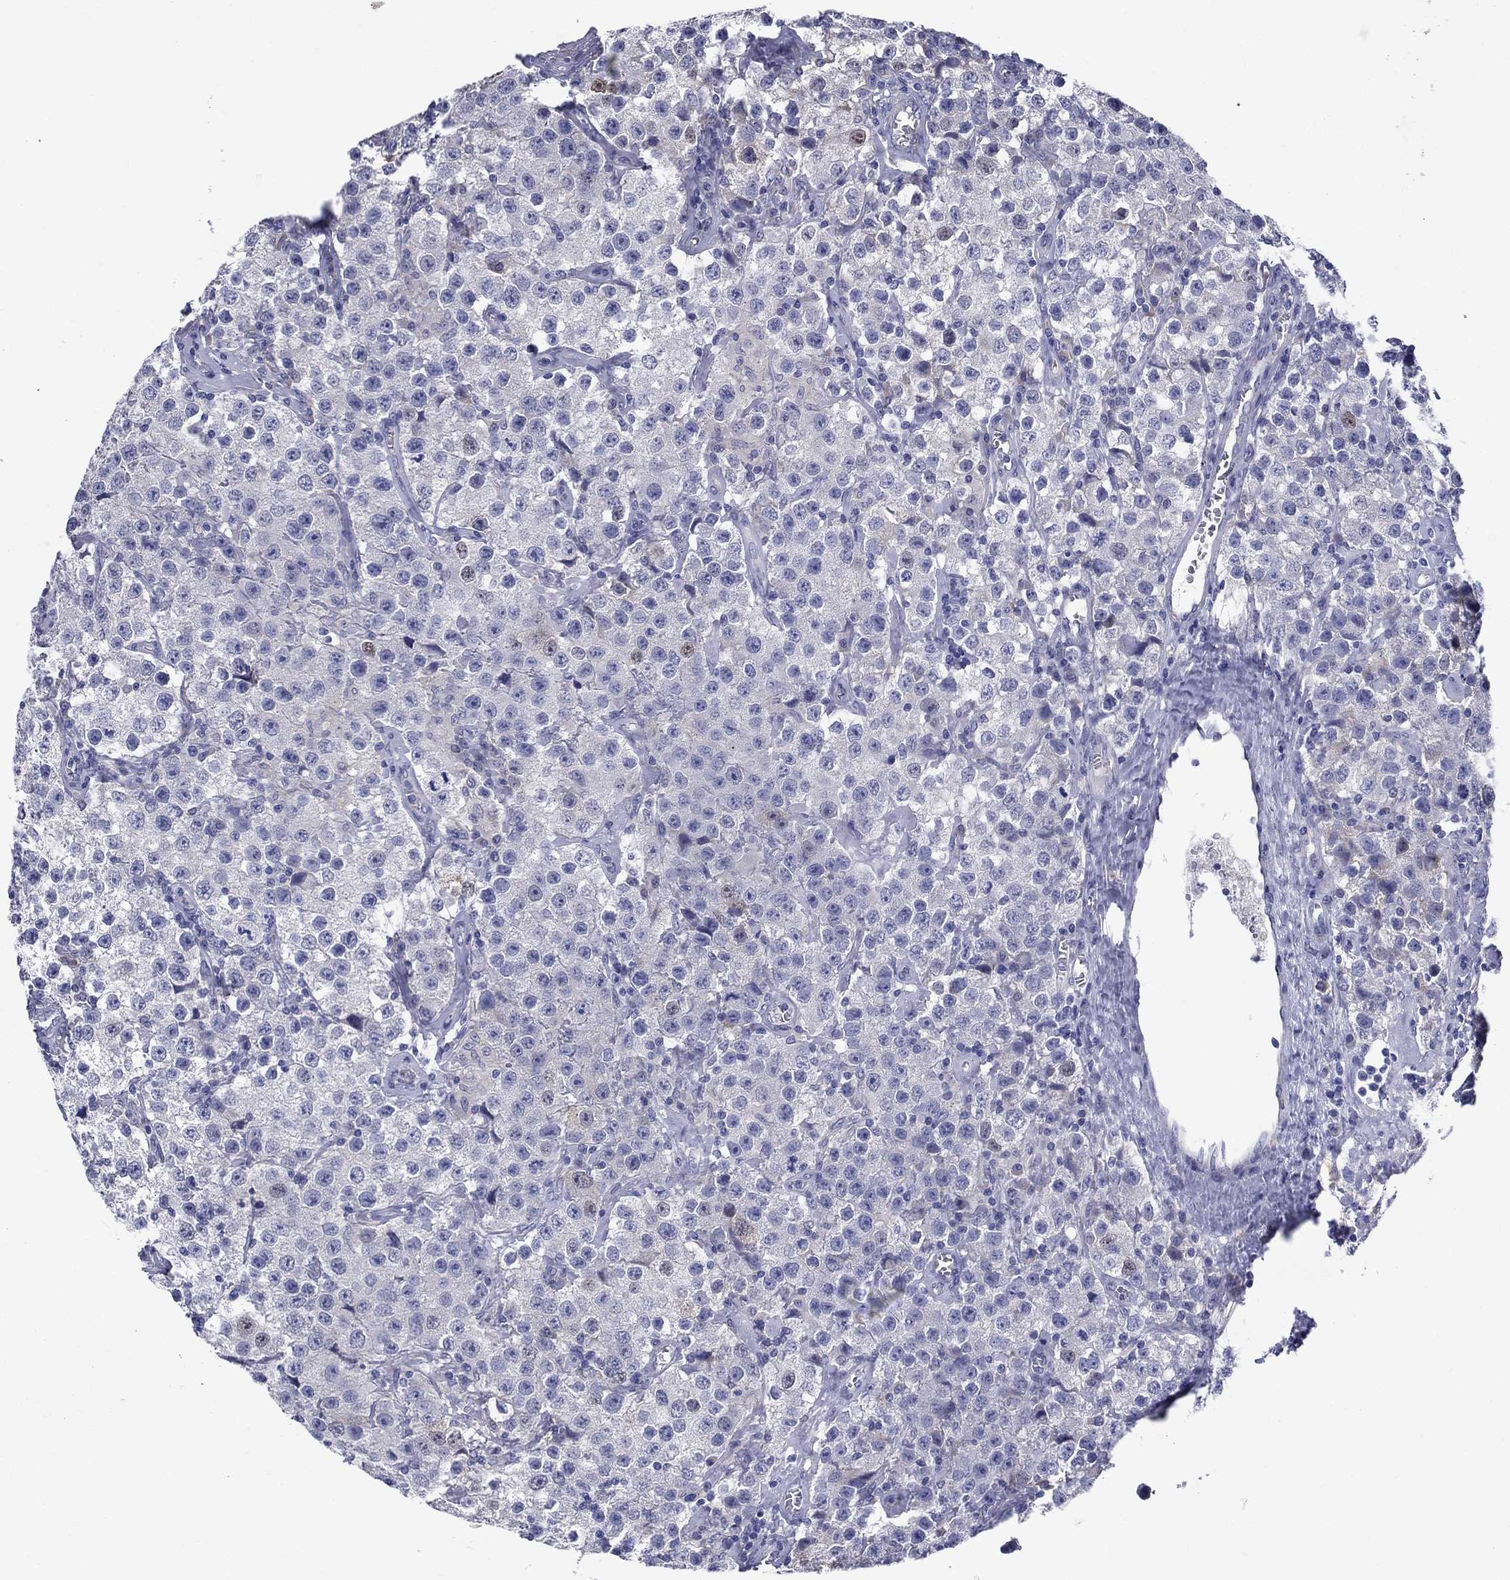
{"staining": {"intensity": "negative", "quantity": "none", "location": "none"}, "tissue": "testis cancer", "cell_type": "Tumor cells", "image_type": "cancer", "snomed": [{"axis": "morphology", "description": "Seminoma, NOS"}, {"axis": "topography", "description": "Testis"}], "caption": "IHC image of testis cancer stained for a protein (brown), which shows no positivity in tumor cells.", "gene": "SULT2B1", "patient": {"sex": "male", "age": 52}}